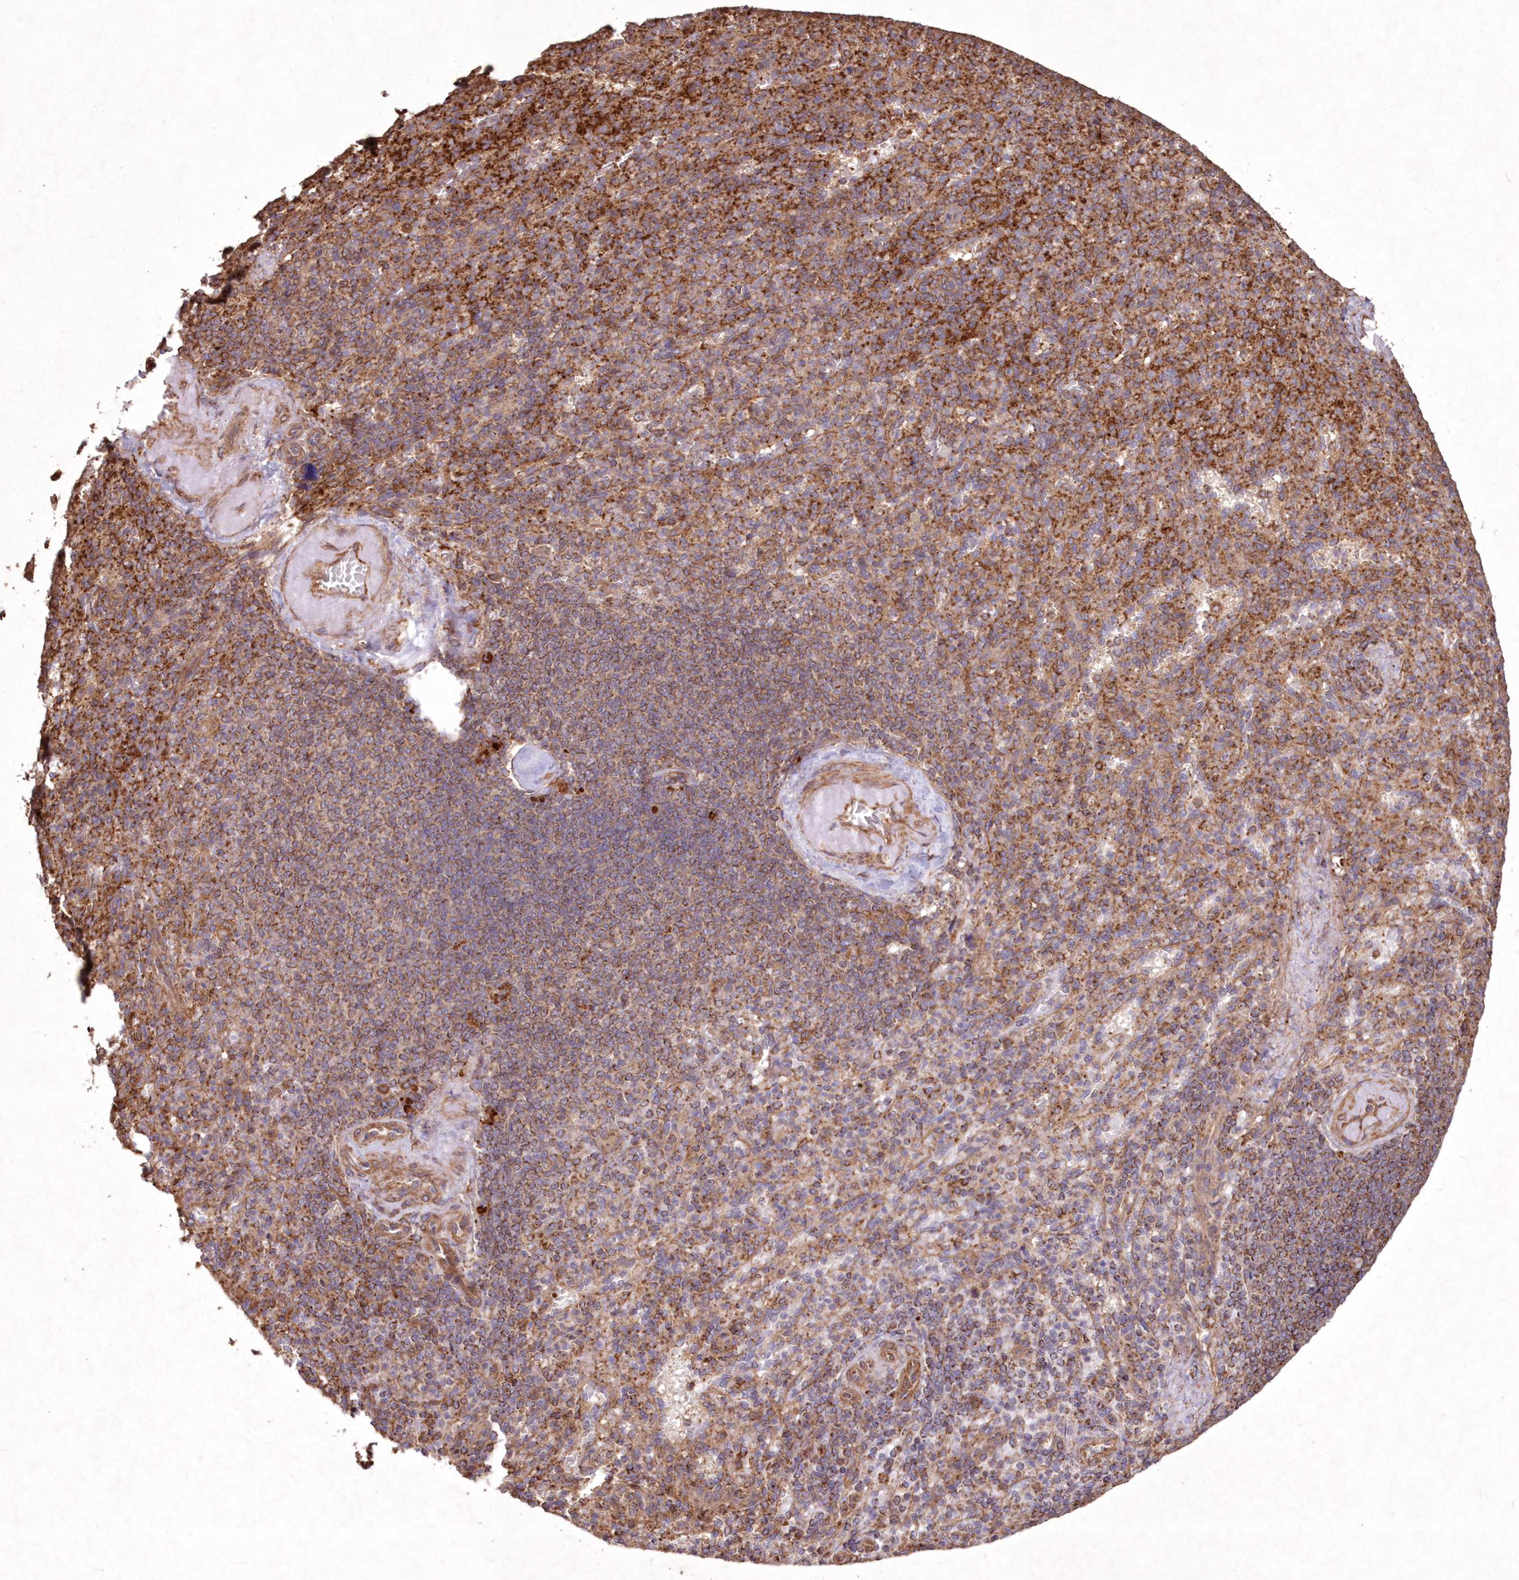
{"staining": {"intensity": "moderate", "quantity": "25%-75%", "location": "cytoplasmic/membranous"}, "tissue": "spleen", "cell_type": "Cells in red pulp", "image_type": "normal", "snomed": [{"axis": "morphology", "description": "Normal tissue, NOS"}, {"axis": "topography", "description": "Spleen"}], "caption": "About 25%-75% of cells in red pulp in benign human spleen show moderate cytoplasmic/membranous protein positivity as visualized by brown immunohistochemical staining.", "gene": "TMEM139", "patient": {"sex": "female", "age": 74}}